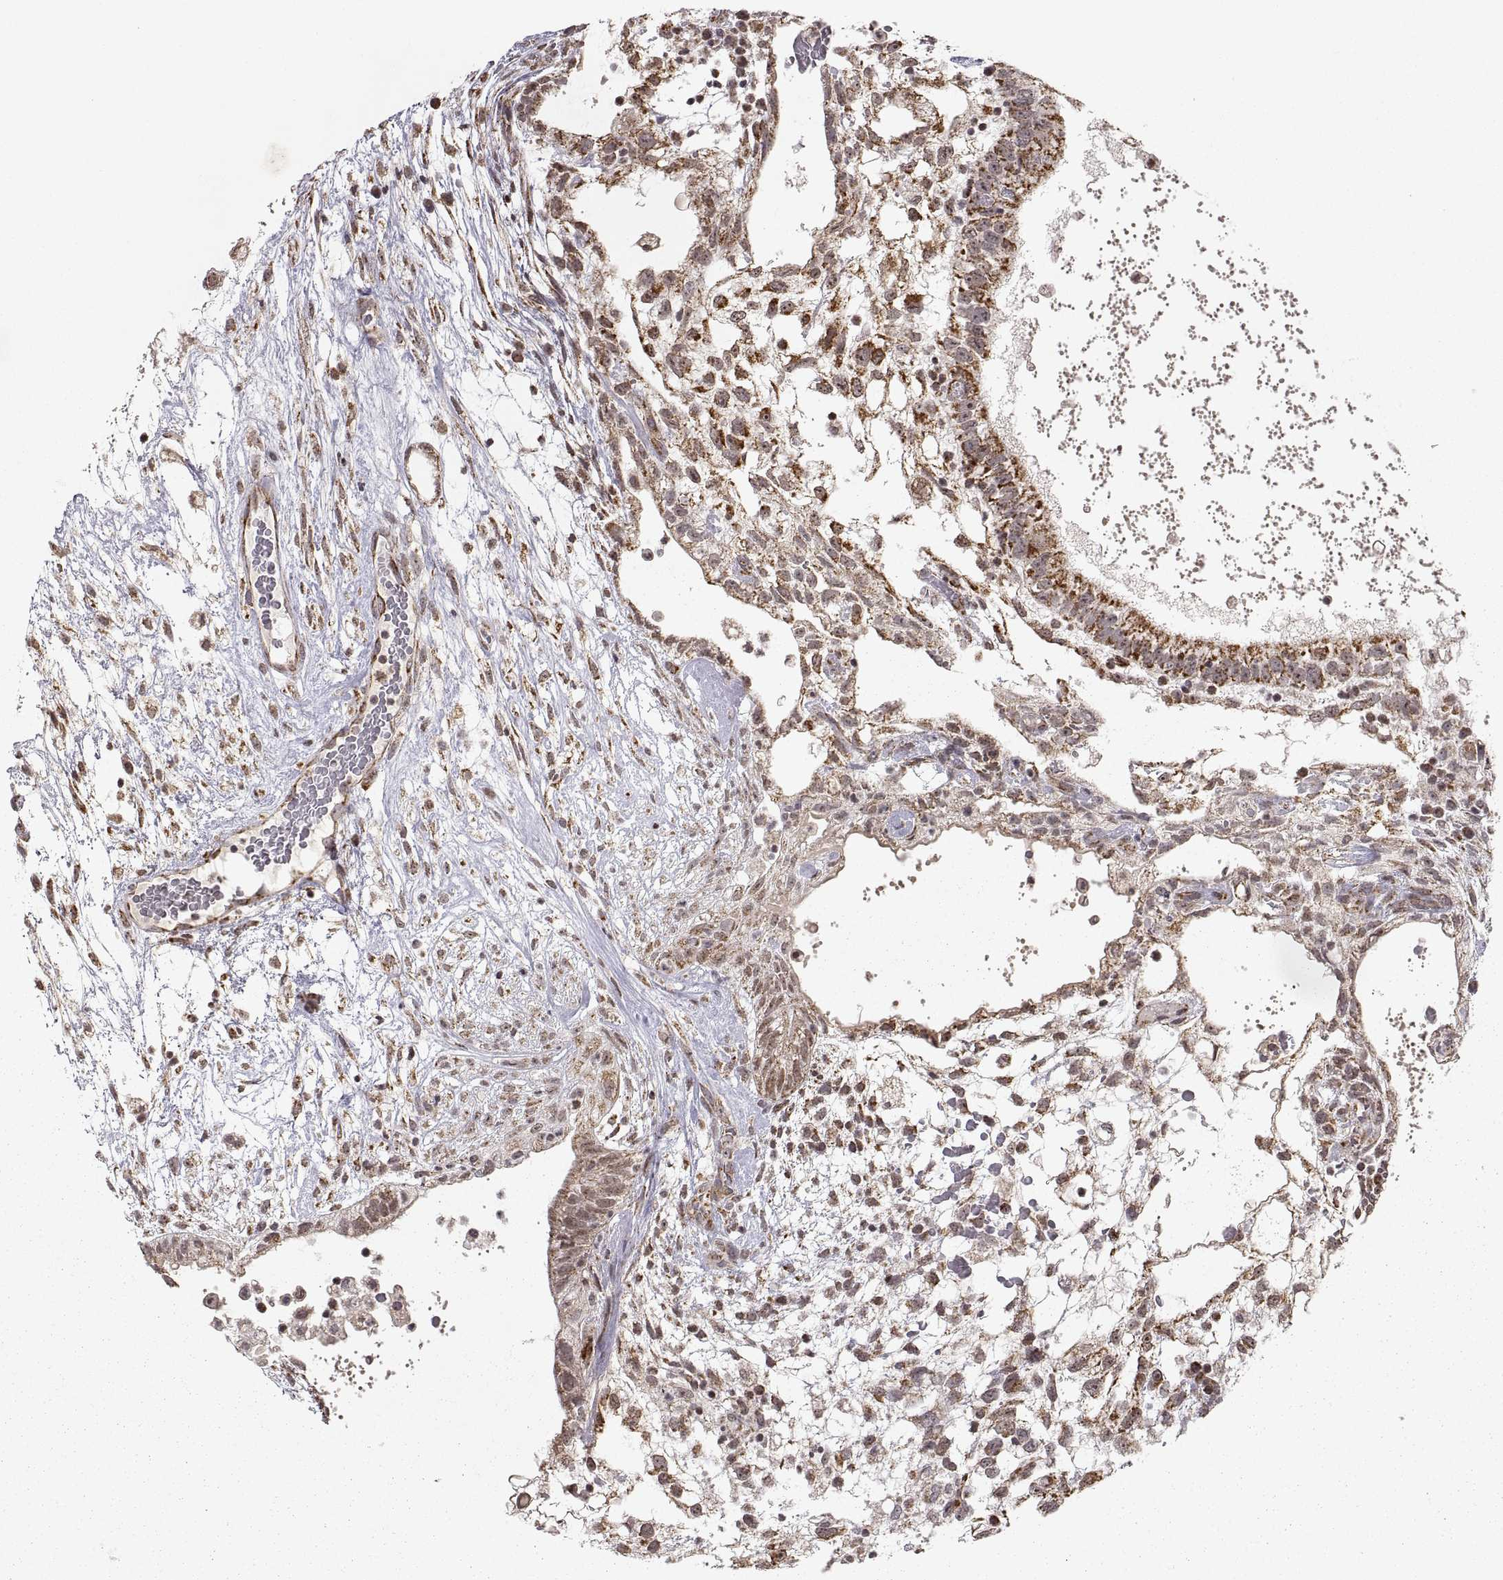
{"staining": {"intensity": "moderate", "quantity": "25%-75%", "location": "cytoplasmic/membranous"}, "tissue": "testis cancer", "cell_type": "Tumor cells", "image_type": "cancer", "snomed": [{"axis": "morphology", "description": "Normal tissue, NOS"}, {"axis": "morphology", "description": "Carcinoma, Embryonal, NOS"}, {"axis": "topography", "description": "Testis"}], "caption": "An immunohistochemistry micrograph of tumor tissue is shown. Protein staining in brown shows moderate cytoplasmic/membranous positivity in testis cancer within tumor cells.", "gene": "MANBAL", "patient": {"sex": "male", "age": 32}}